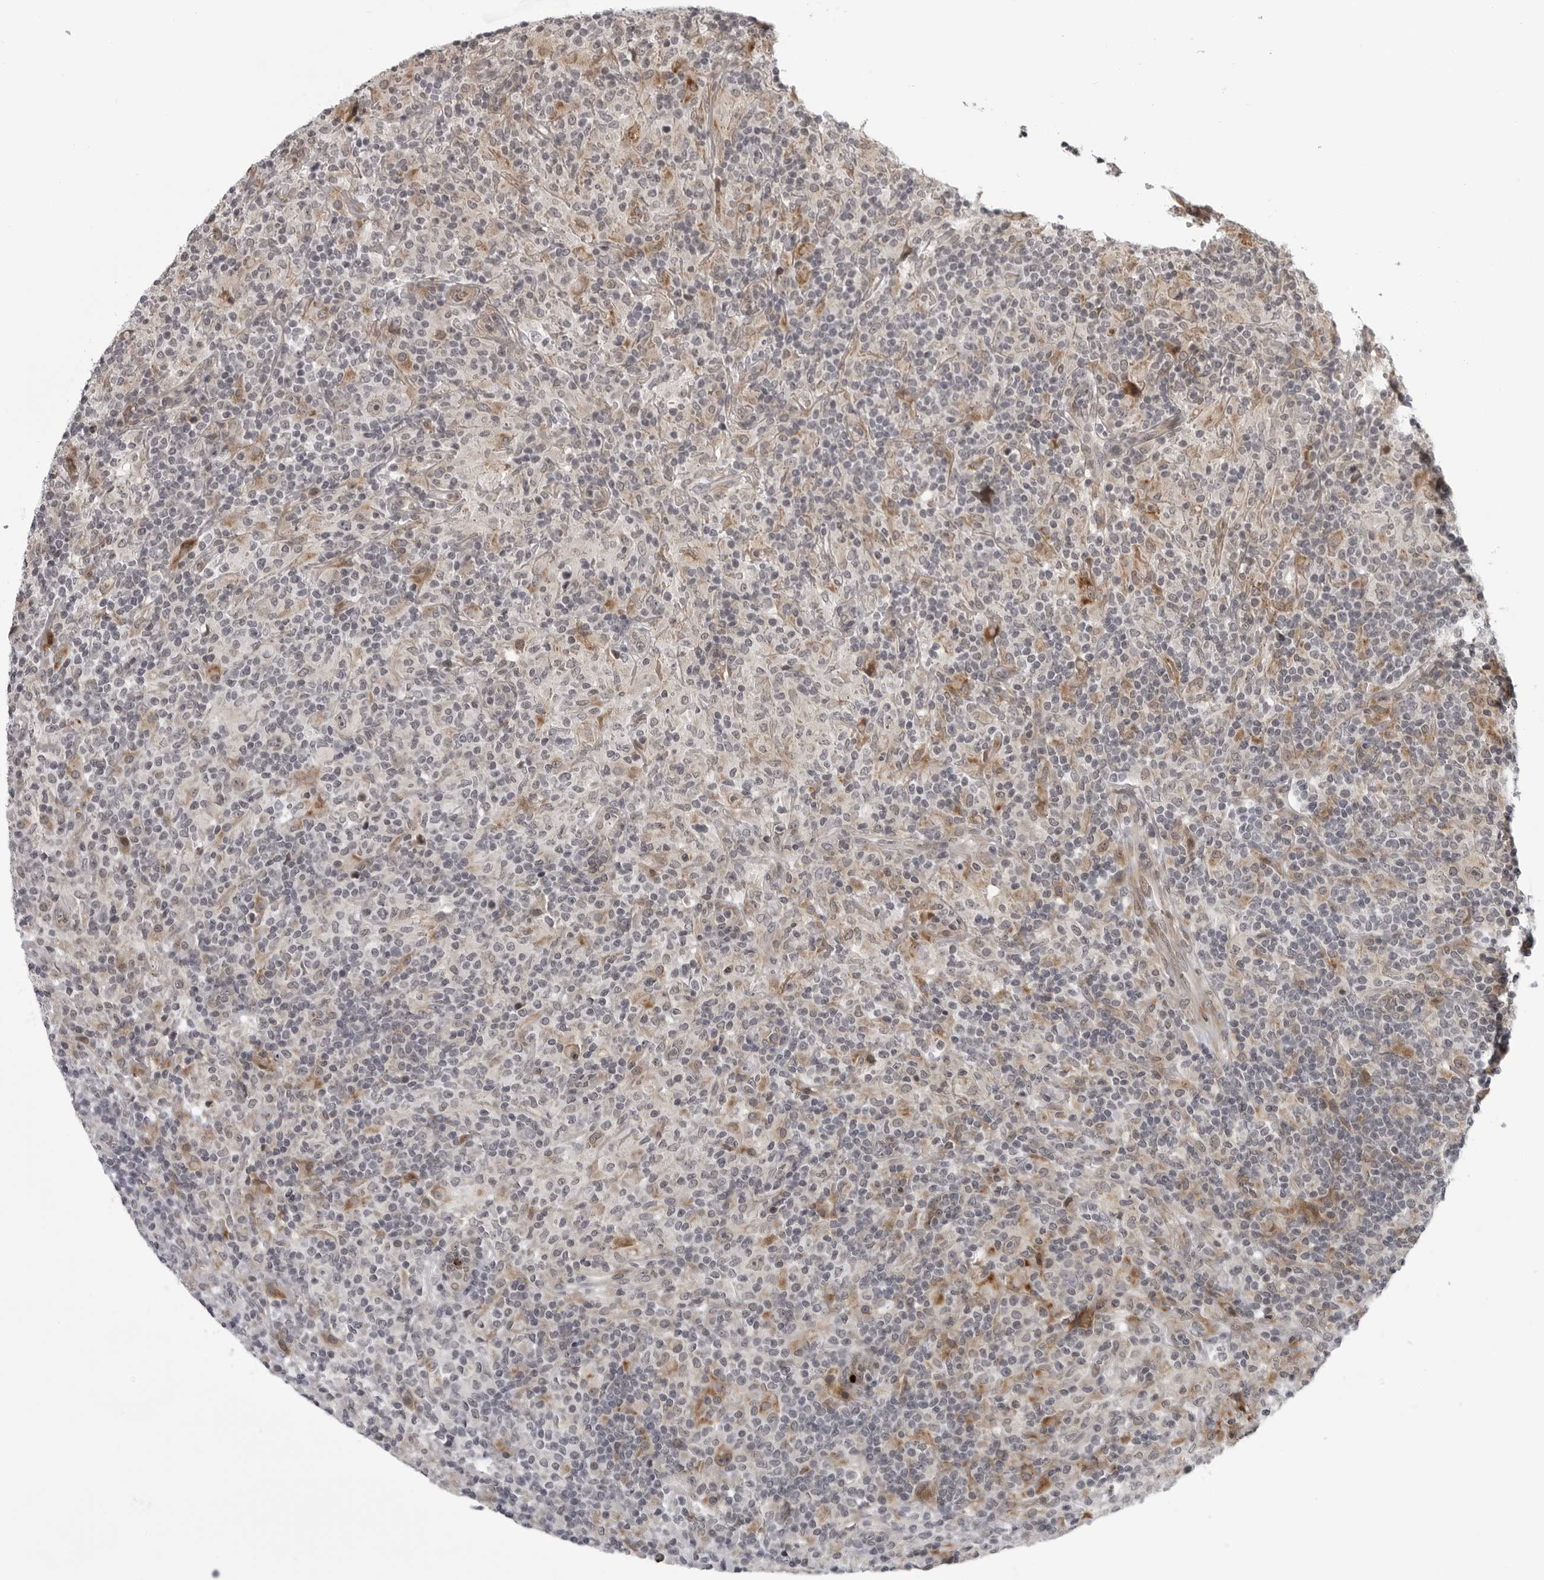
{"staining": {"intensity": "negative", "quantity": "none", "location": "none"}, "tissue": "lymphoma", "cell_type": "Tumor cells", "image_type": "cancer", "snomed": [{"axis": "morphology", "description": "Hodgkin's disease, NOS"}, {"axis": "topography", "description": "Lymph node"}], "caption": "Micrograph shows no protein expression in tumor cells of Hodgkin's disease tissue. (DAB (3,3'-diaminobenzidine) IHC visualized using brightfield microscopy, high magnification).", "gene": "THOP1", "patient": {"sex": "male", "age": 70}}